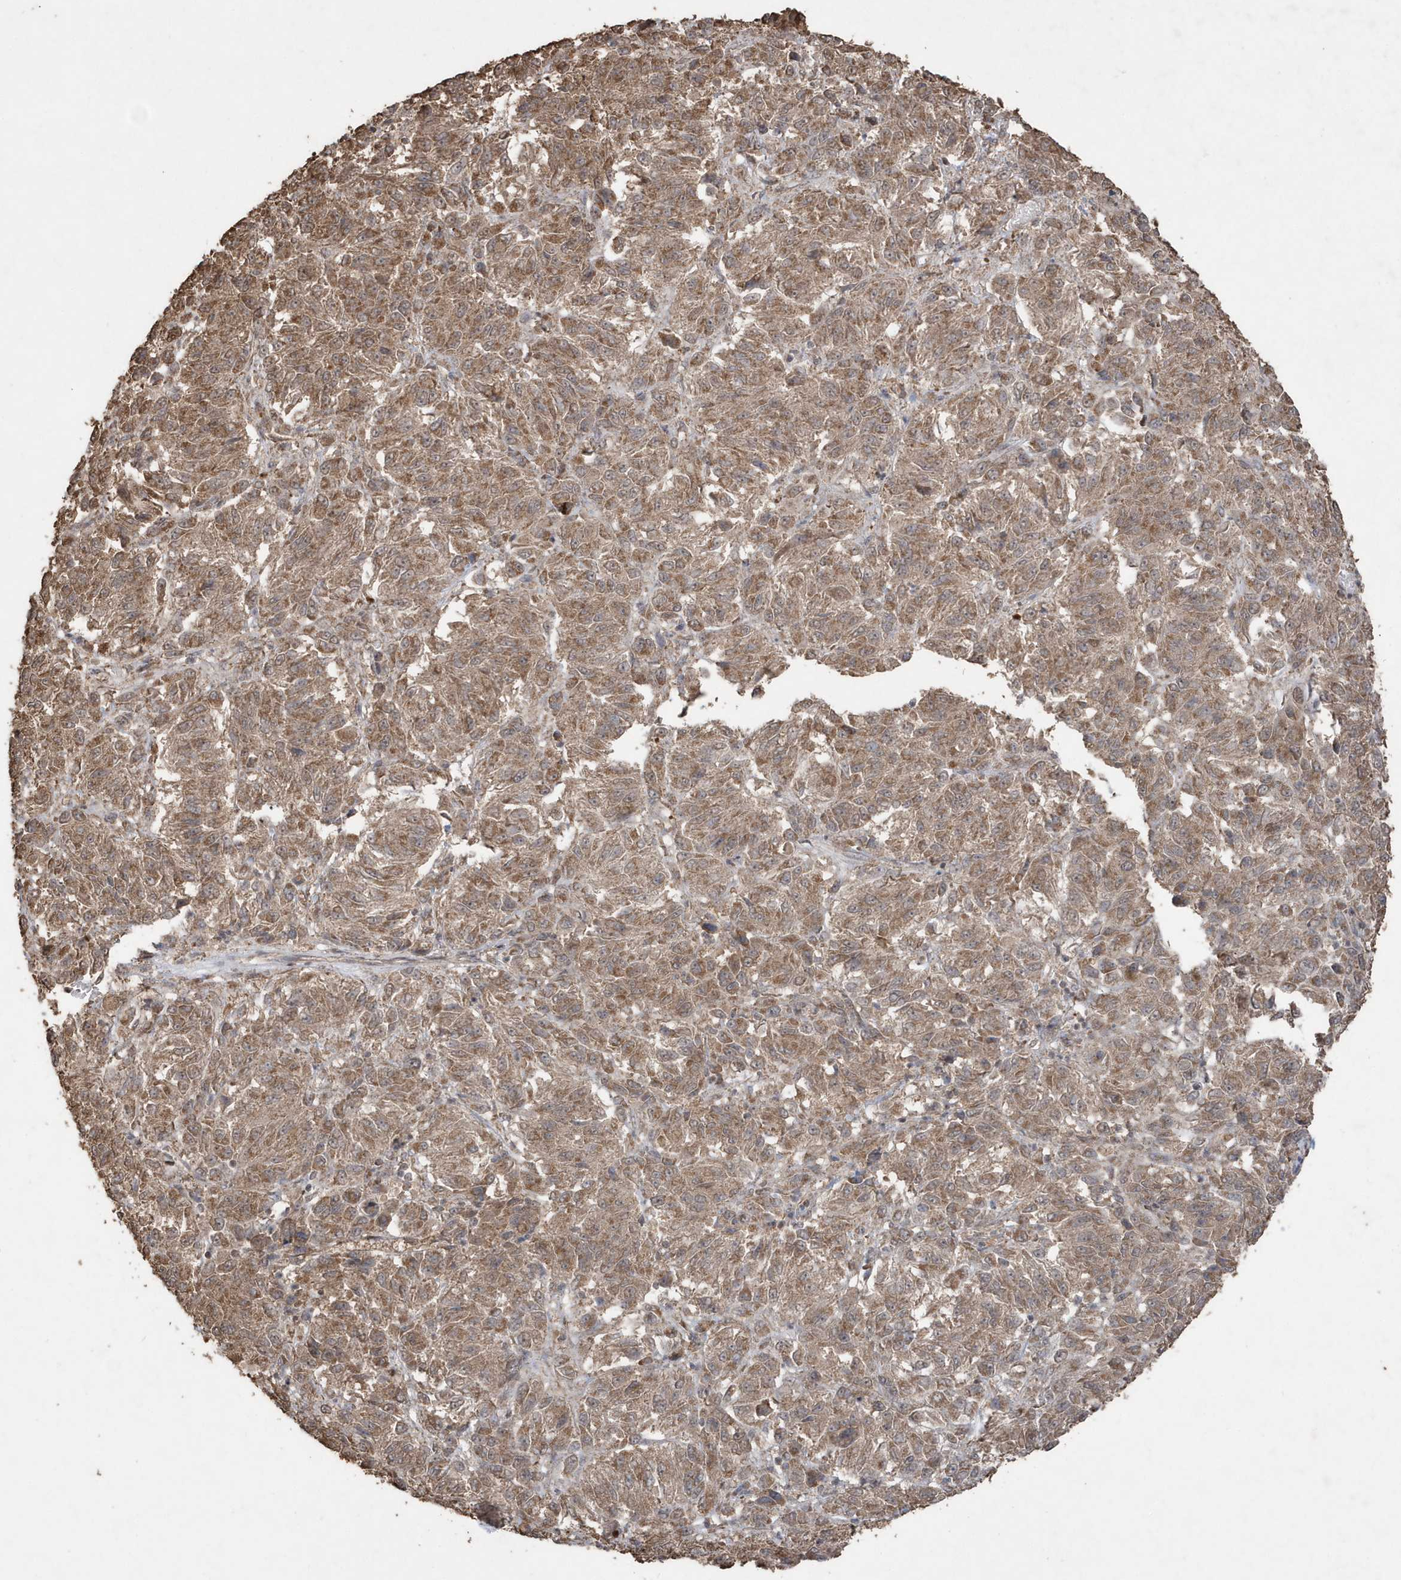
{"staining": {"intensity": "moderate", "quantity": ">75%", "location": "cytoplasmic/membranous"}, "tissue": "melanoma", "cell_type": "Tumor cells", "image_type": "cancer", "snomed": [{"axis": "morphology", "description": "Malignant melanoma, Metastatic site"}, {"axis": "topography", "description": "Lung"}], "caption": "Protein expression analysis of melanoma demonstrates moderate cytoplasmic/membranous staining in approximately >75% of tumor cells.", "gene": "PAXBP1", "patient": {"sex": "male", "age": 64}}